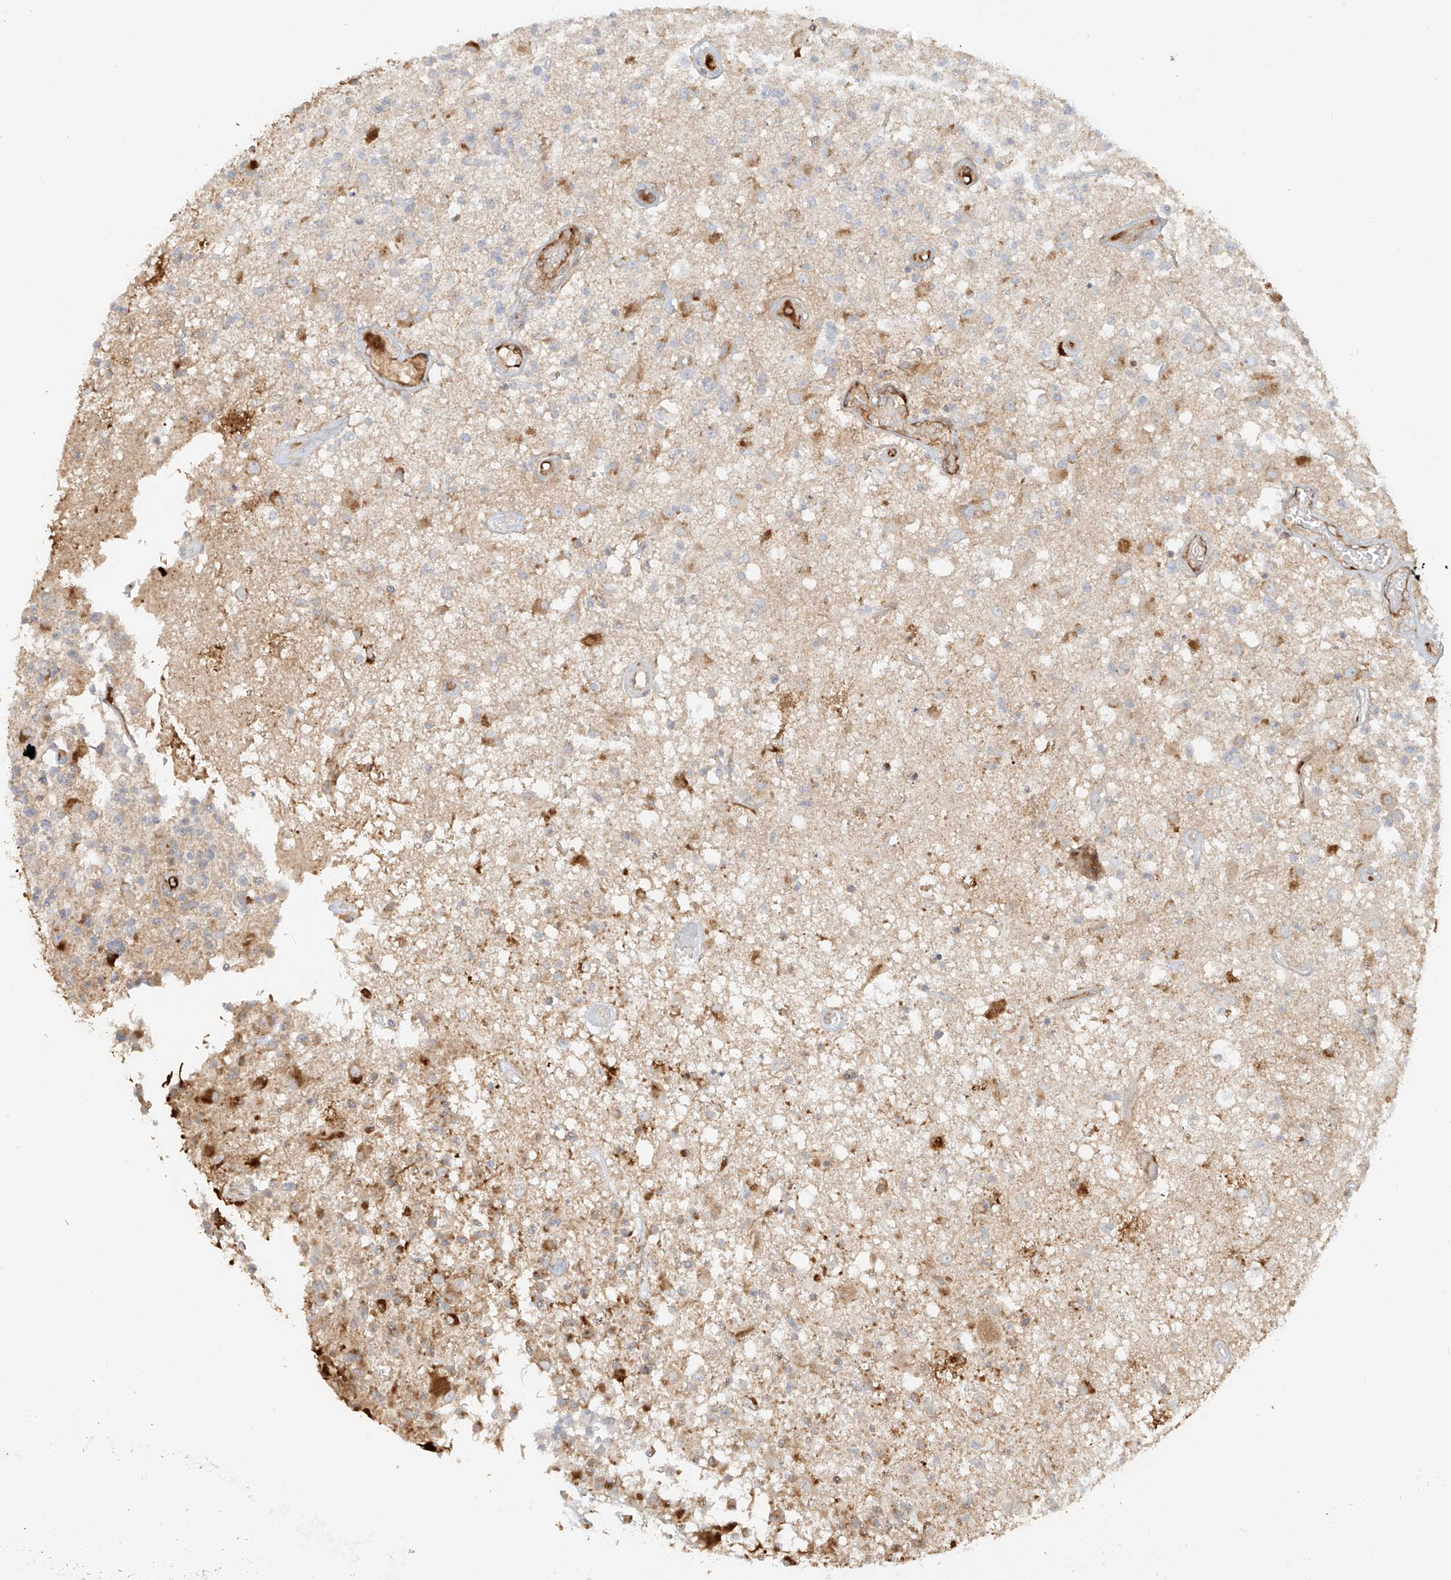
{"staining": {"intensity": "negative", "quantity": "none", "location": "none"}, "tissue": "glioma", "cell_type": "Tumor cells", "image_type": "cancer", "snomed": [{"axis": "morphology", "description": "Glioma, malignant, High grade"}, {"axis": "morphology", "description": "Glioblastoma, NOS"}, {"axis": "topography", "description": "Brain"}], "caption": "Protein analysis of glioblastoma shows no significant positivity in tumor cells. The staining is performed using DAB (3,3'-diaminobenzidine) brown chromogen with nuclei counter-stained in using hematoxylin.", "gene": "MIPEP", "patient": {"sex": "male", "age": 60}}